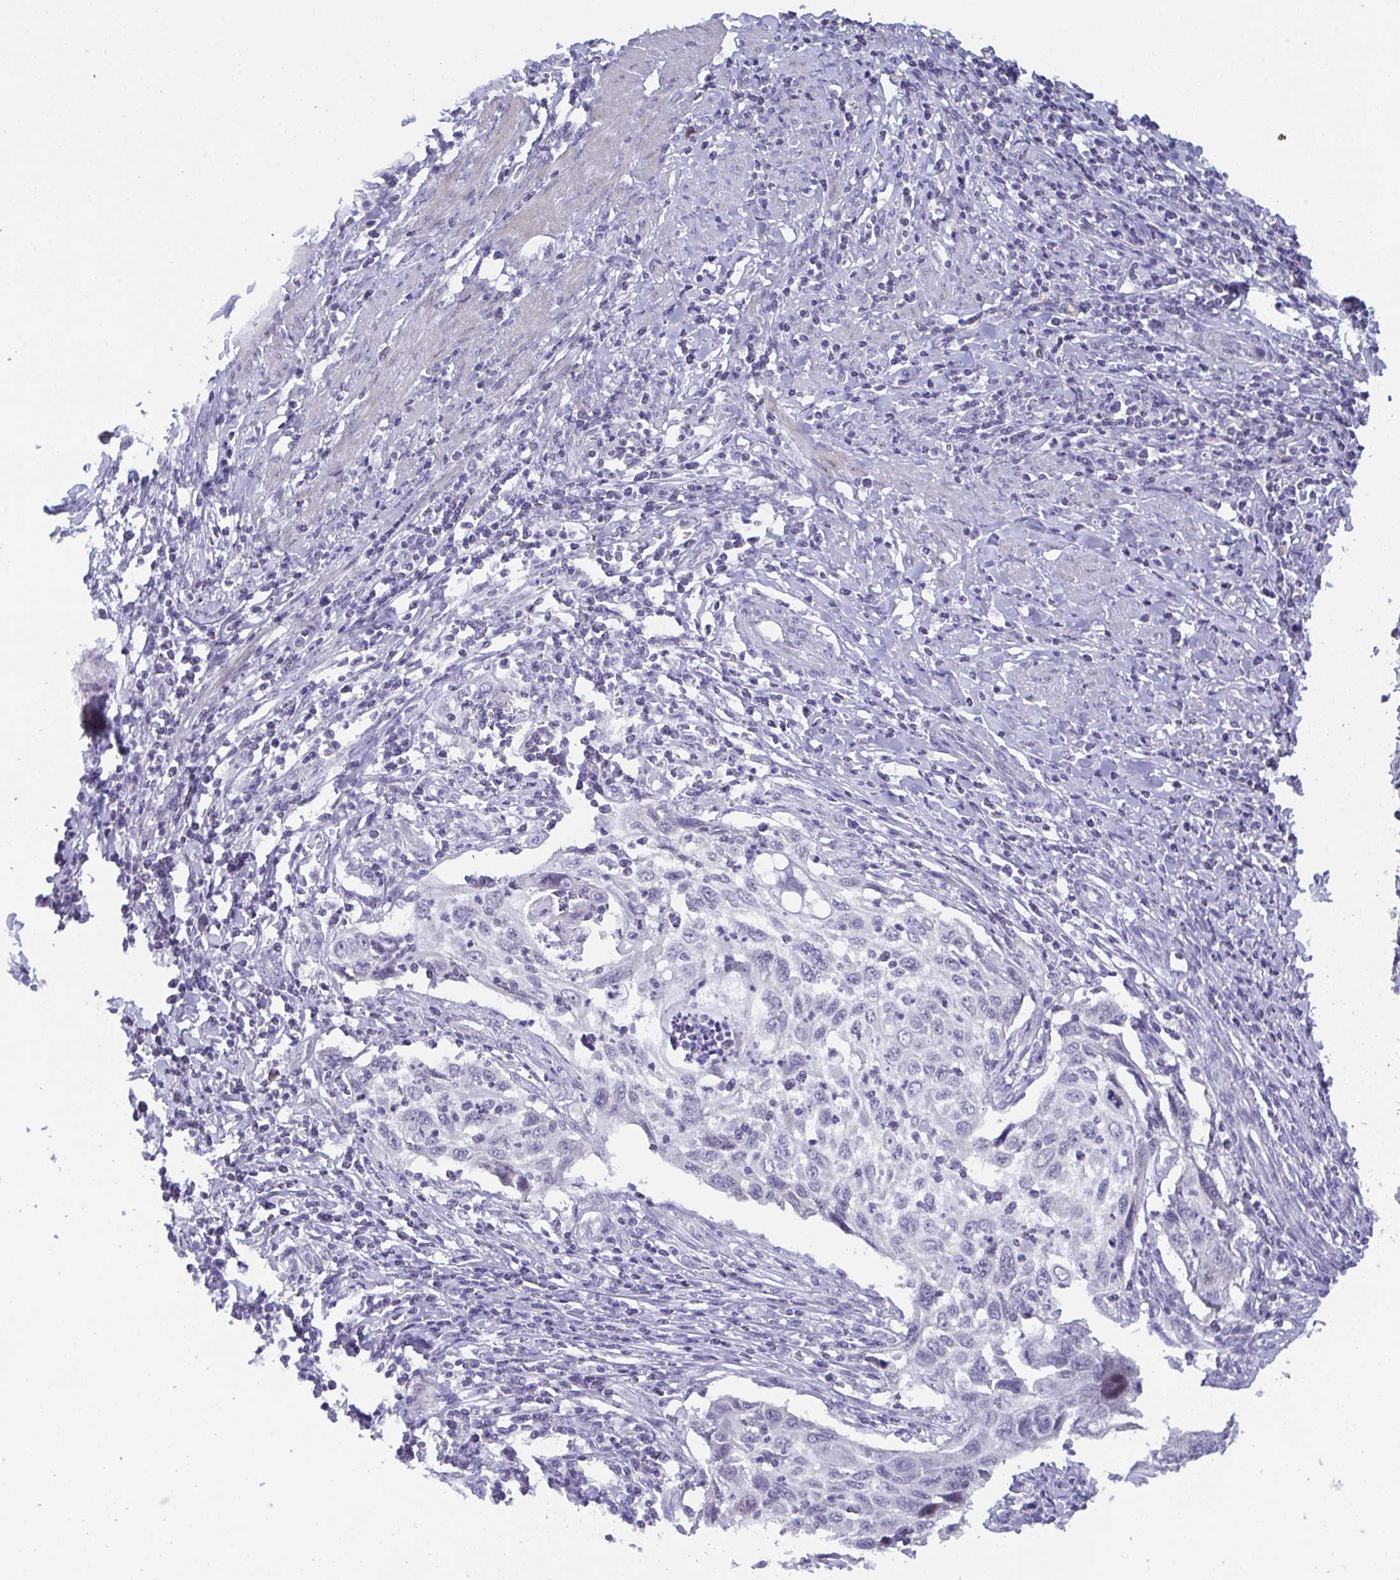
{"staining": {"intensity": "negative", "quantity": "none", "location": "none"}, "tissue": "cervical cancer", "cell_type": "Tumor cells", "image_type": "cancer", "snomed": [{"axis": "morphology", "description": "Squamous cell carcinoma, NOS"}, {"axis": "topography", "description": "Cervix"}], "caption": "High magnification brightfield microscopy of cervical squamous cell carcinoma stained with DAB (3,3'-diaminobenzidine) (brown) and counterstained with hematoxylin (blue): tumor cells show no significant staining.", "gene": "BMAL2", "patient": {"sex": "female", "age": 70}}